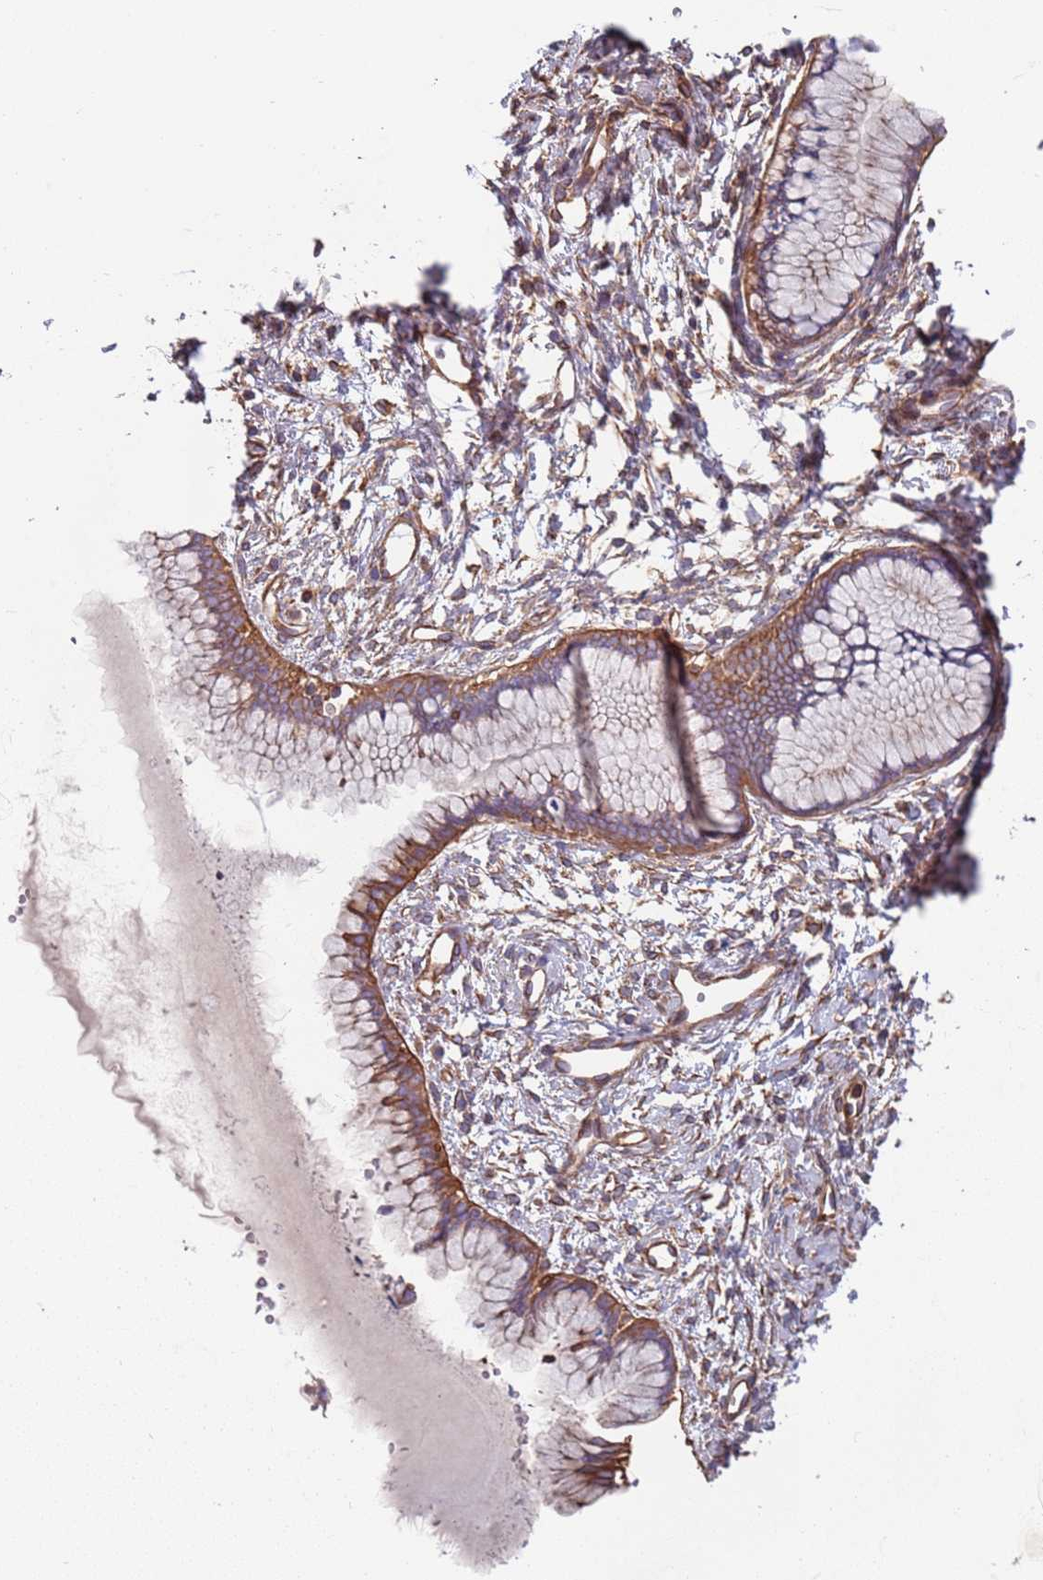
{"staining": {"intensity": "moderate", "quantity": ">75%", "location": "cytoplasmic/membranous"}, "tissue": "cervix", "cell_type": "Glandular cells", "image_type": "normal", "snomed": [{"axis": "morphology", "description": "Normal tissue, NOS"}, {"axis": "topography", "description": "Cervix"}], "caption": "Protein expression analysis of benign human cervix reveals moderate cytoplasmic/membranous expression in about >75% of glandular cells.", "gene": "JAKMIP2", "patient": {"sex": "female", "age": 42}}